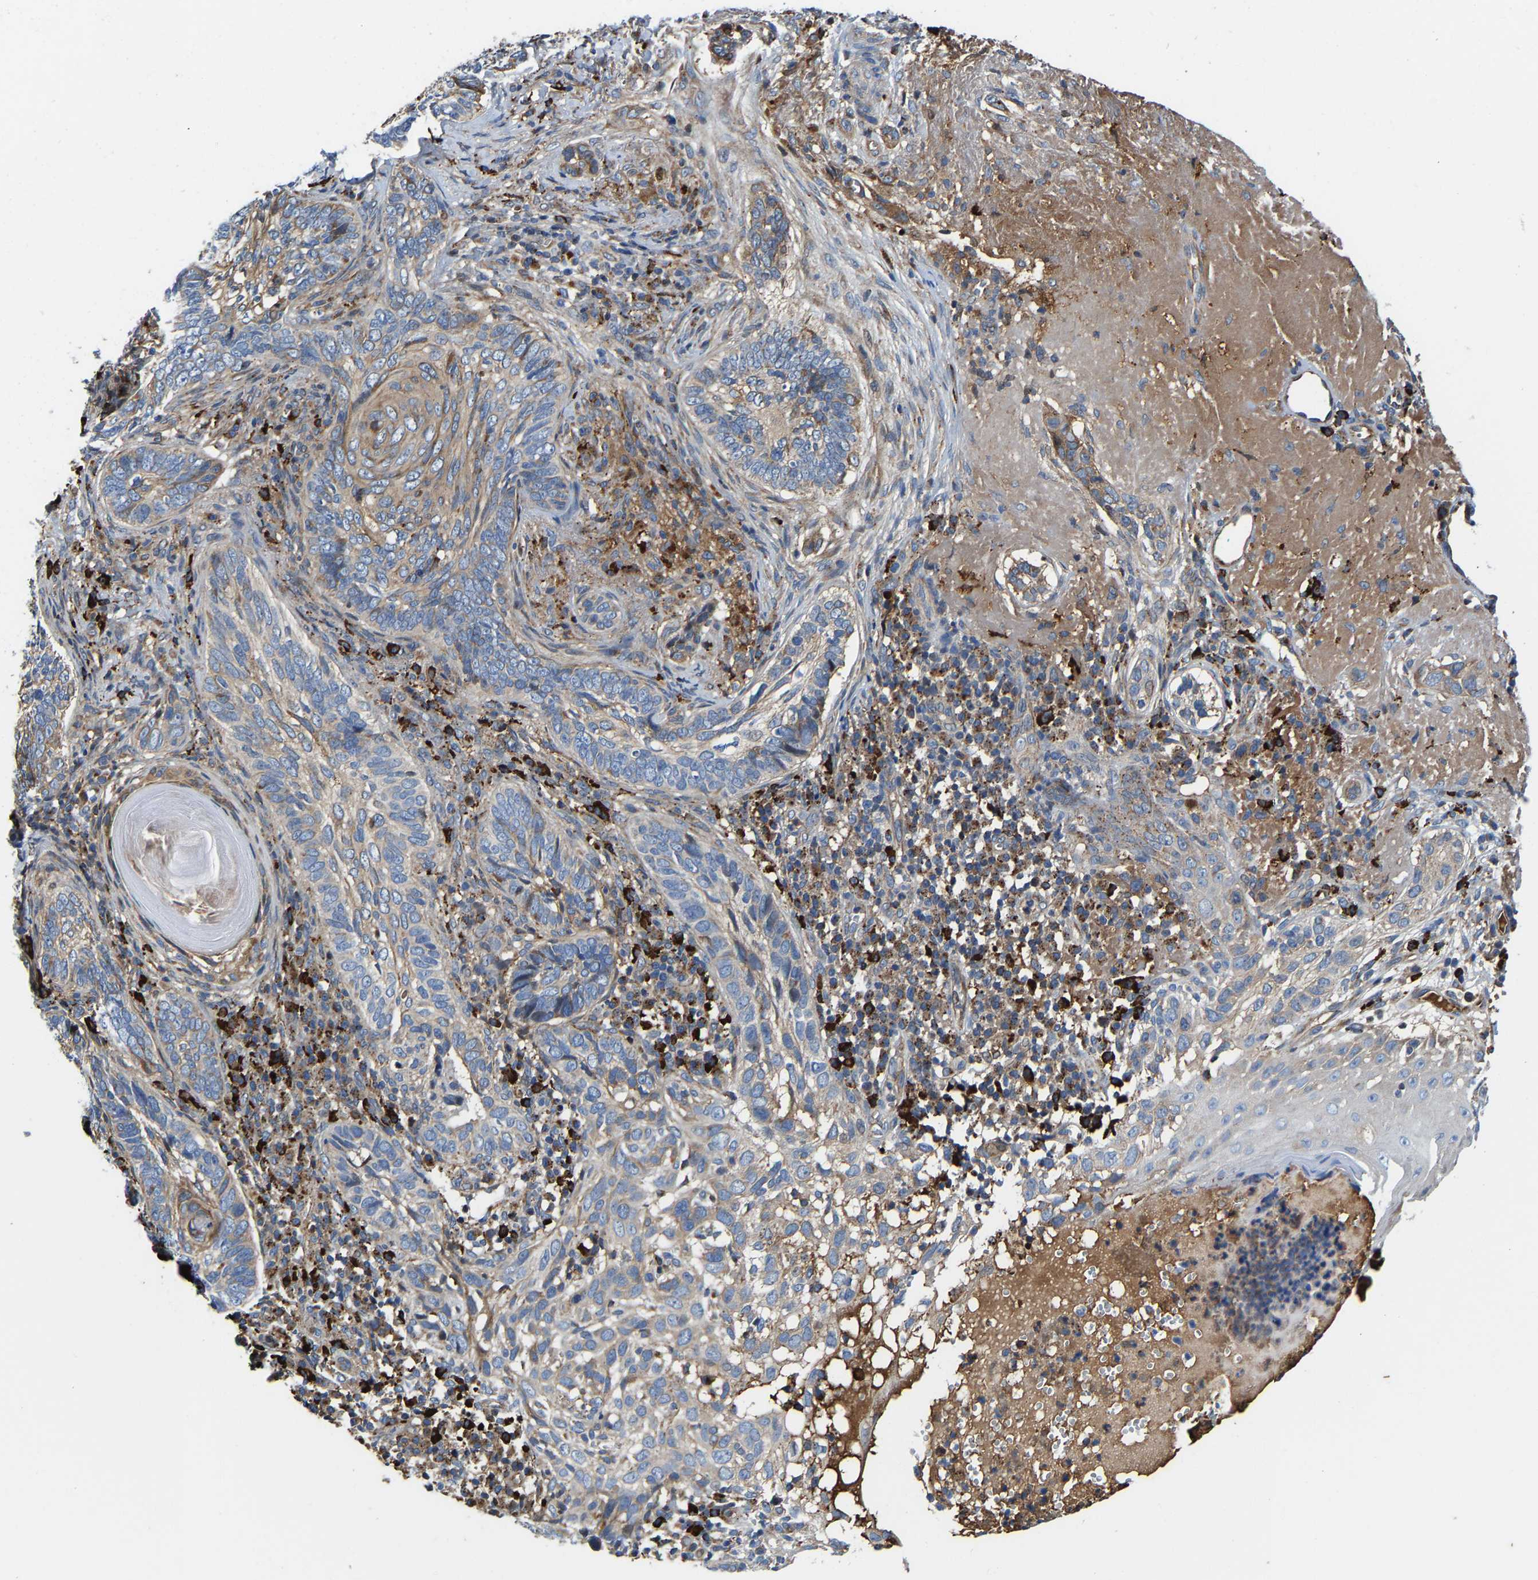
{"staining": {"intensity": "weak", "quantity": ">75%", "location": "cytoplasmic/membranous"}, "tissue": "skin cancer", "cell_type": "Tumor cells", "image_type": "cancer", "snomed": [{"axis": "morphology", "description": "Basal cell carcinoma"}, {"axis": "topography", "description": "Skin"}], "caption": "Weak cytoplasmic/membranous staining is present in approximately >75% of tumor cells in skin basal cell carcinoma.", "gene": "DPP7", "patient": {"sex": "female", "age": 89}}